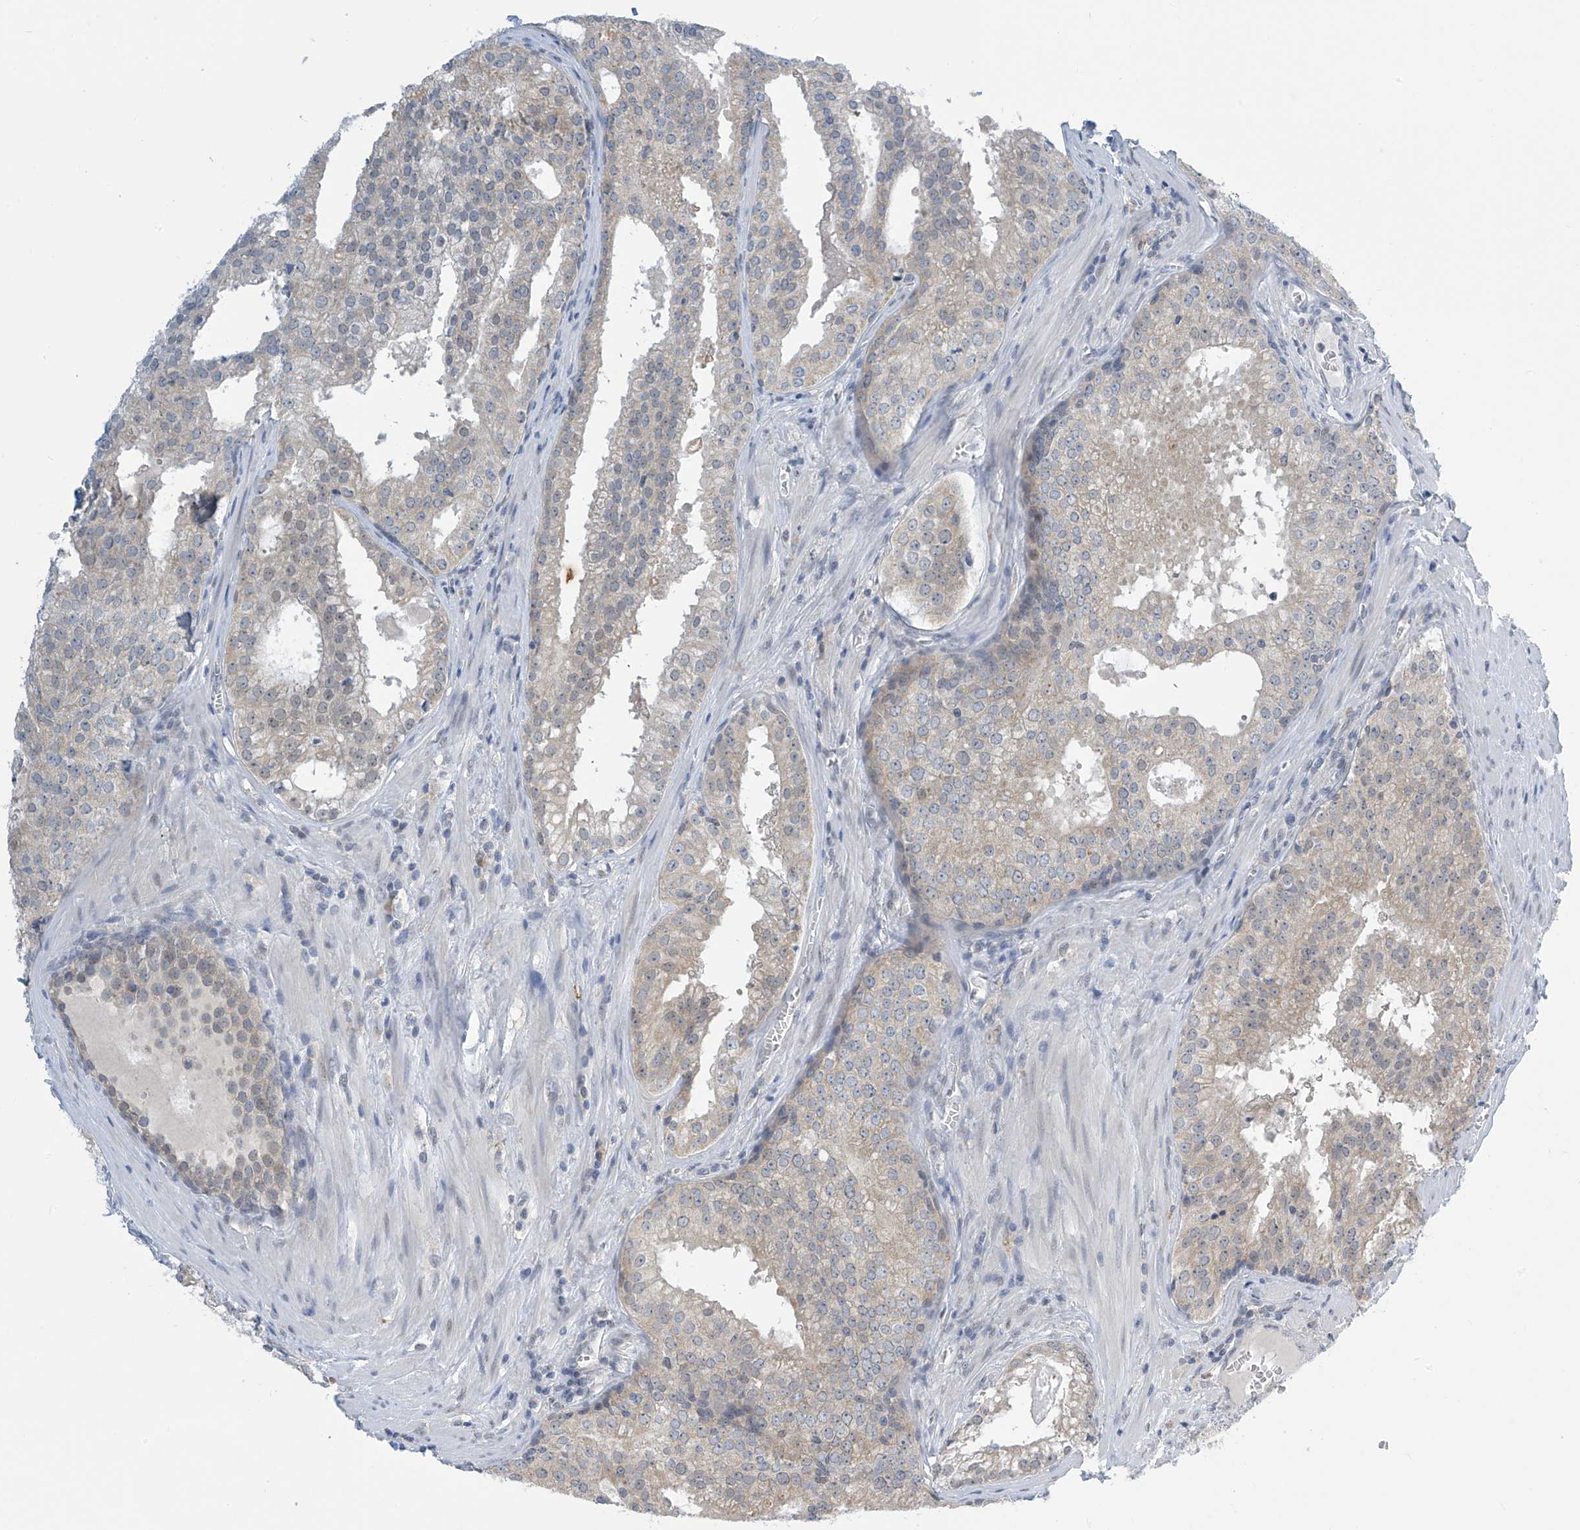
{"staining": {"intensity": "weak", "quantity": "<25%", "location": "cytoplasmic/membranous"}, "tissue": "prostate cancer", "cell_type": "Tumor cells", "image_type": "cancer", "snomed": [{"axis": "morphology", "description": "Adenocarcinoma, High grade"}, {"axis": "topography", "description": "Prostate"}], "caption": "Tumor cells show no significant expression in prostate cancer. (DAB (3,3'-diaminobenzidine) immunohistochemistry, high magnification).", "gene": "APLF", "patient": {"sex": "male", "age": 68}}